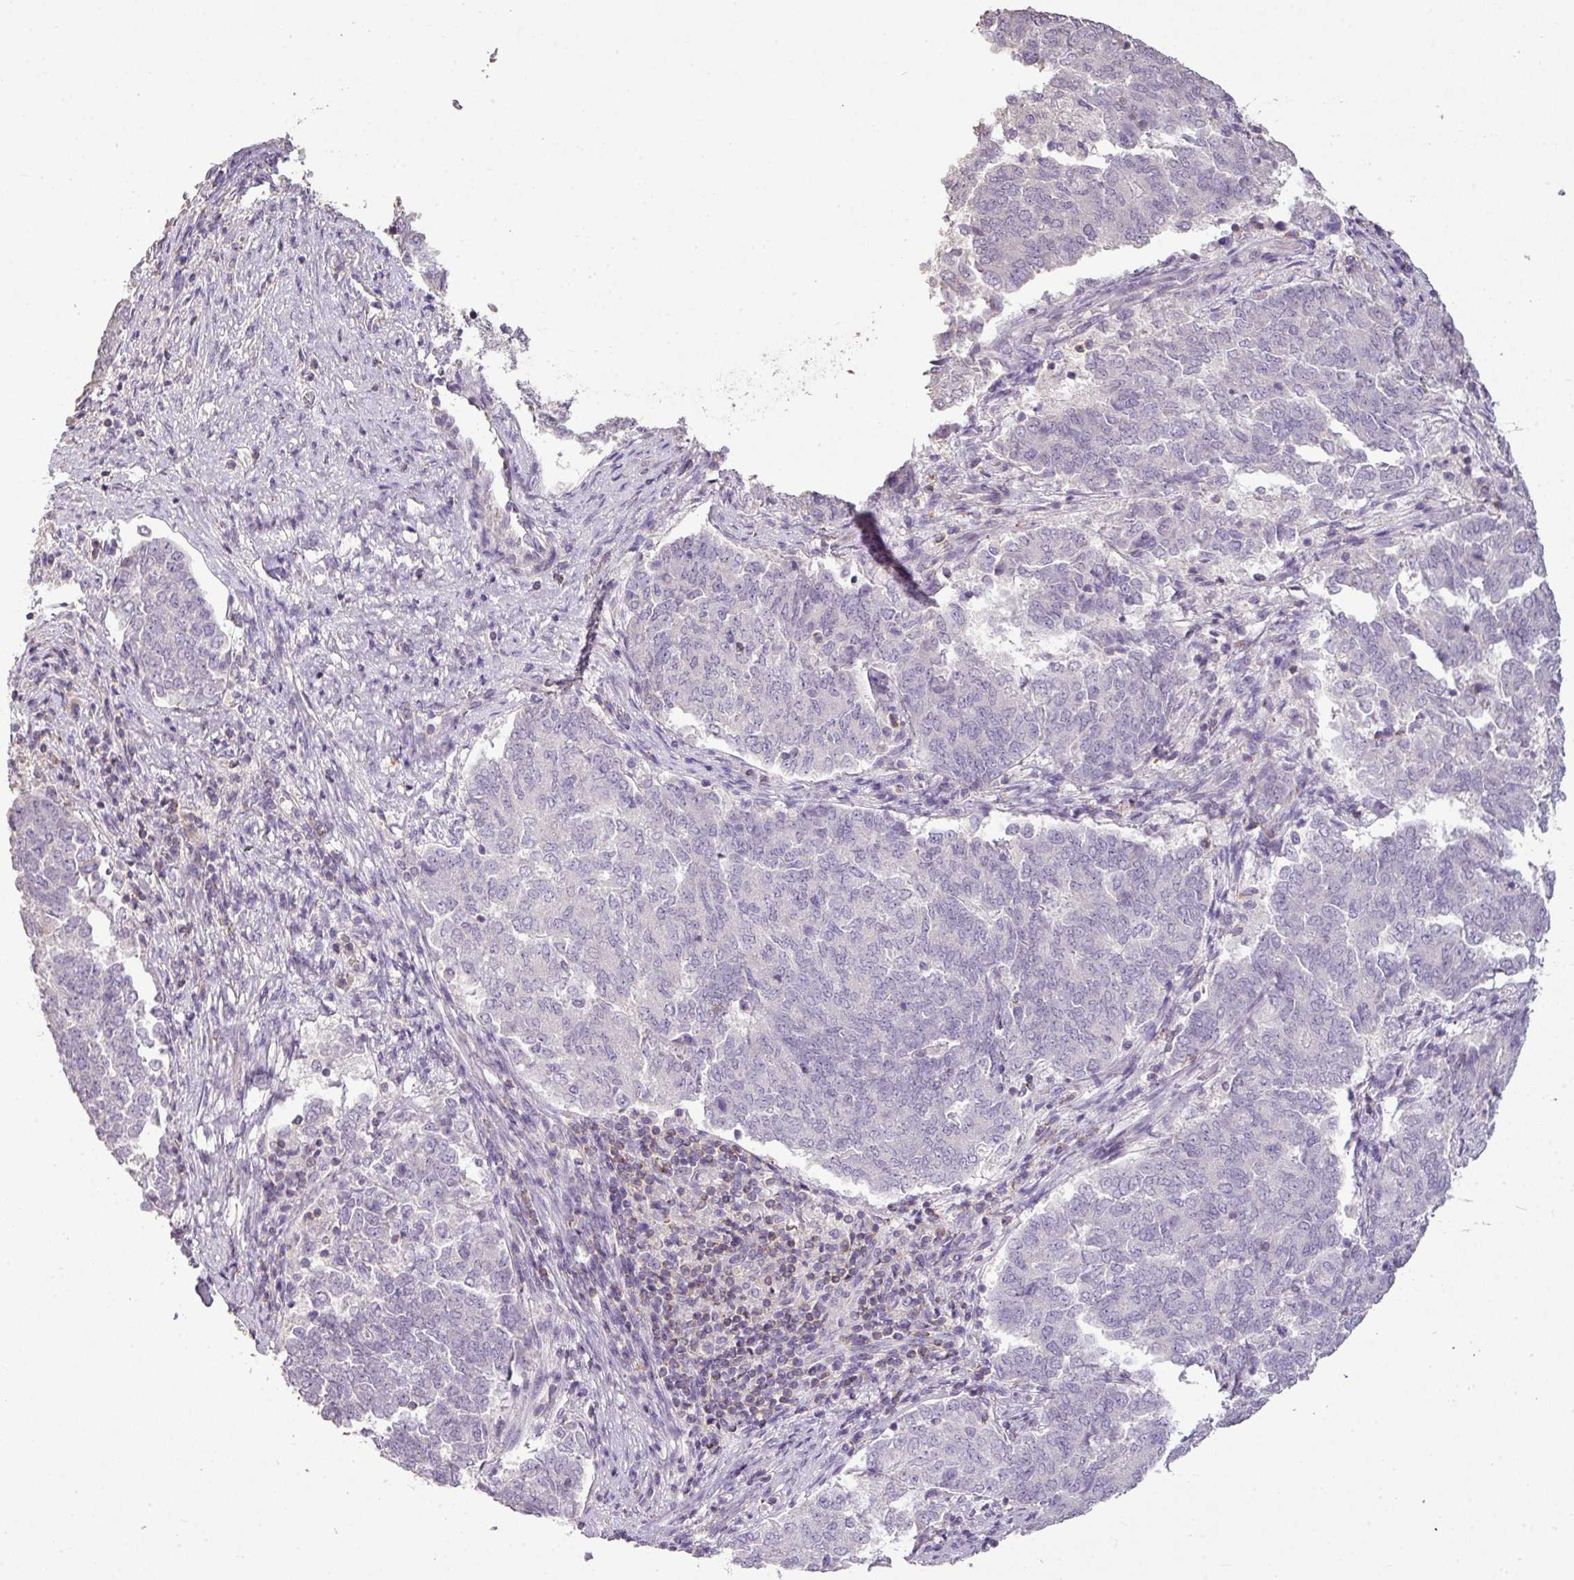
{"staining": {"intensity": "negative", "quantity": "none", "location": "none"}, "tissue": "endometrial cancer", "cell_type": "Tumor cells", "image_type": "cancer", "snomed": [{"axis": "morphology", "description": "Adenocarcinoma, NOS"}, {"axis": "topography", "description": "Endometrium"}], "caption": "Immunohistochemistry (IHC) of endometrial cancer (adenocarcinoma) exhibits no staining in tumor cells.", "gene": "LY9", "patient": {"sex": "female", "age": 80}}